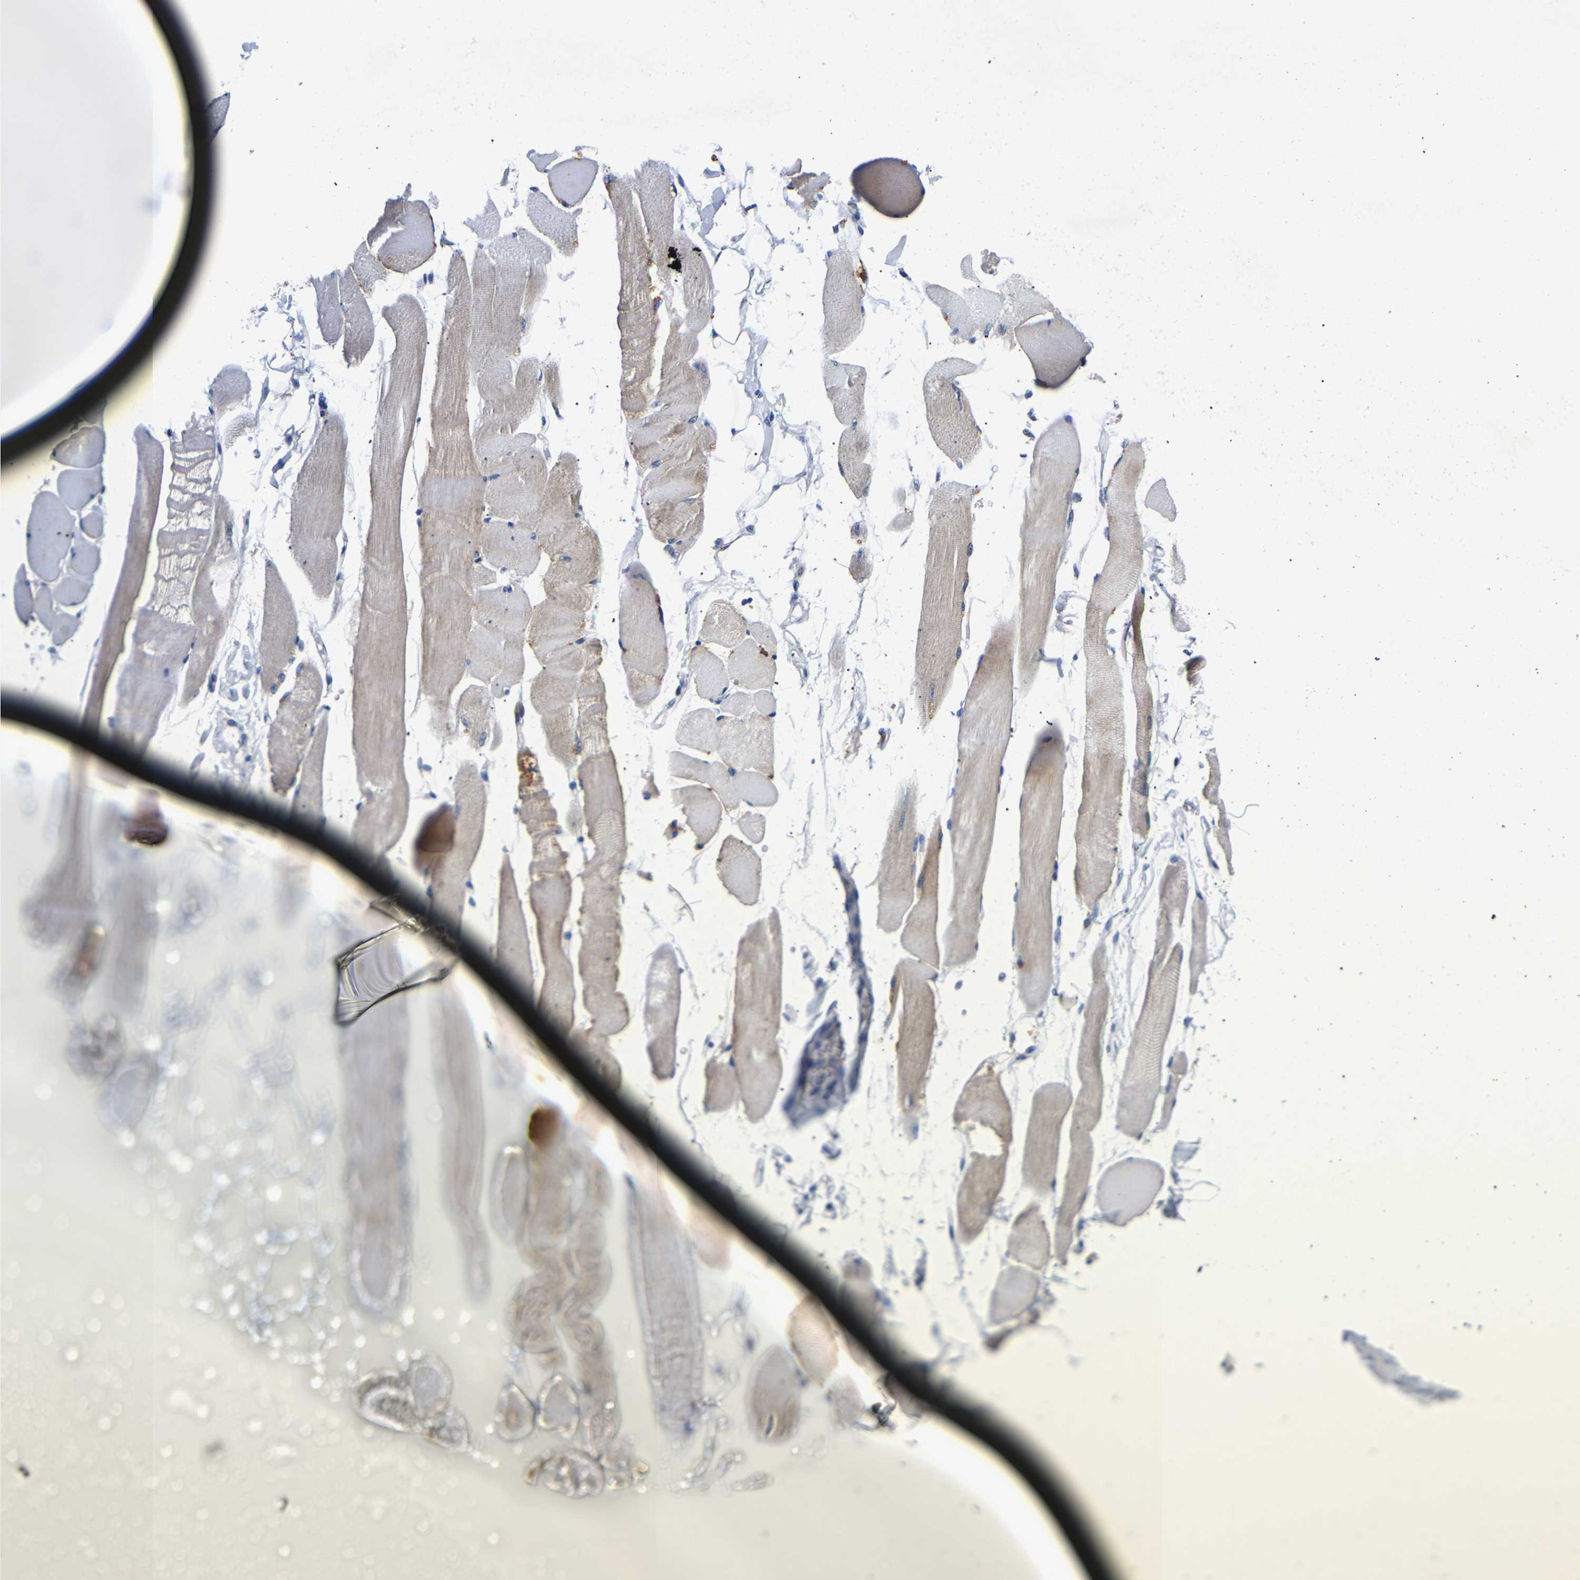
{"staining": {"intensity": "weak", "quantity": "<25%", "location": "cytoplasmic/membranous"}, "tissue": "skeletal muscle", "cell_type": "Myocytes", "image_type": "normal", "snomed": [{"axis": "morphology", "description": "Normal tissue, NOS"}, {"axis": "topography", "description": "Skeletal muscle"}, {"axis": "topography", "description": "Peripheral nerve tissue"}], "caption": "The image reveals no staining of myocytes in benign skeletal muscle.", "gene": "TOR1B", "patient": {"sex": "female", "age": 84}}